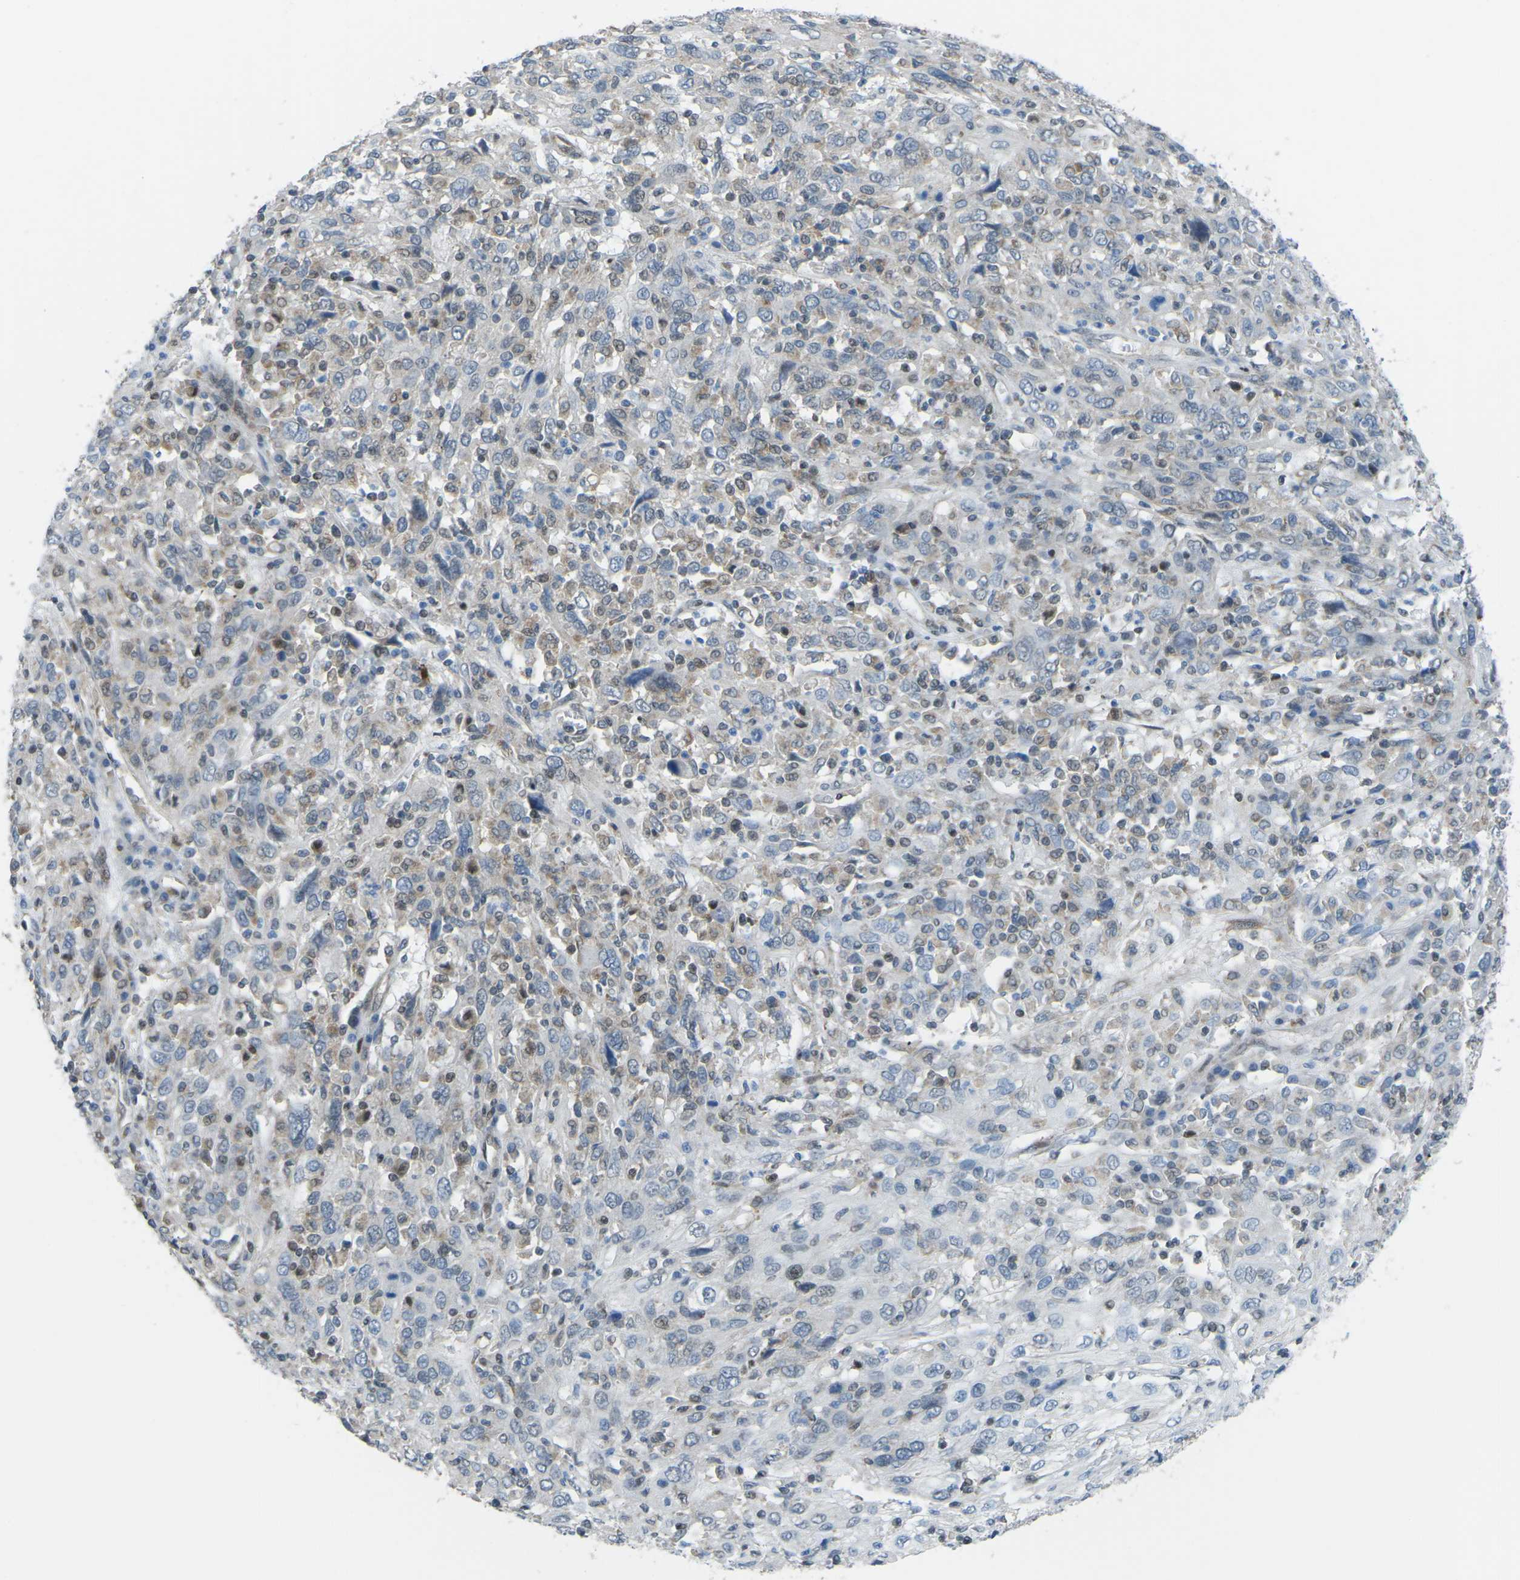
{"staining": {"intensity": "negative", "quantity": "none", "location": "none"}, "tissue": "cervical cancer", "cell_type": "Tumor cells", "image_type": "cancer", "snomed": [{"axis": "morphology", "description": "Squamous cell carcinoma, NOS"}, {"axis": "topography", "description": "Cervix"}], "caption": "Cervical squamous cell carcinoma stained for a protein using immunohistochemistry (IHC) shows no positivity tumor cells.", "gene": "MBNL1", "patient": {"sex": "female", "age": 46}}